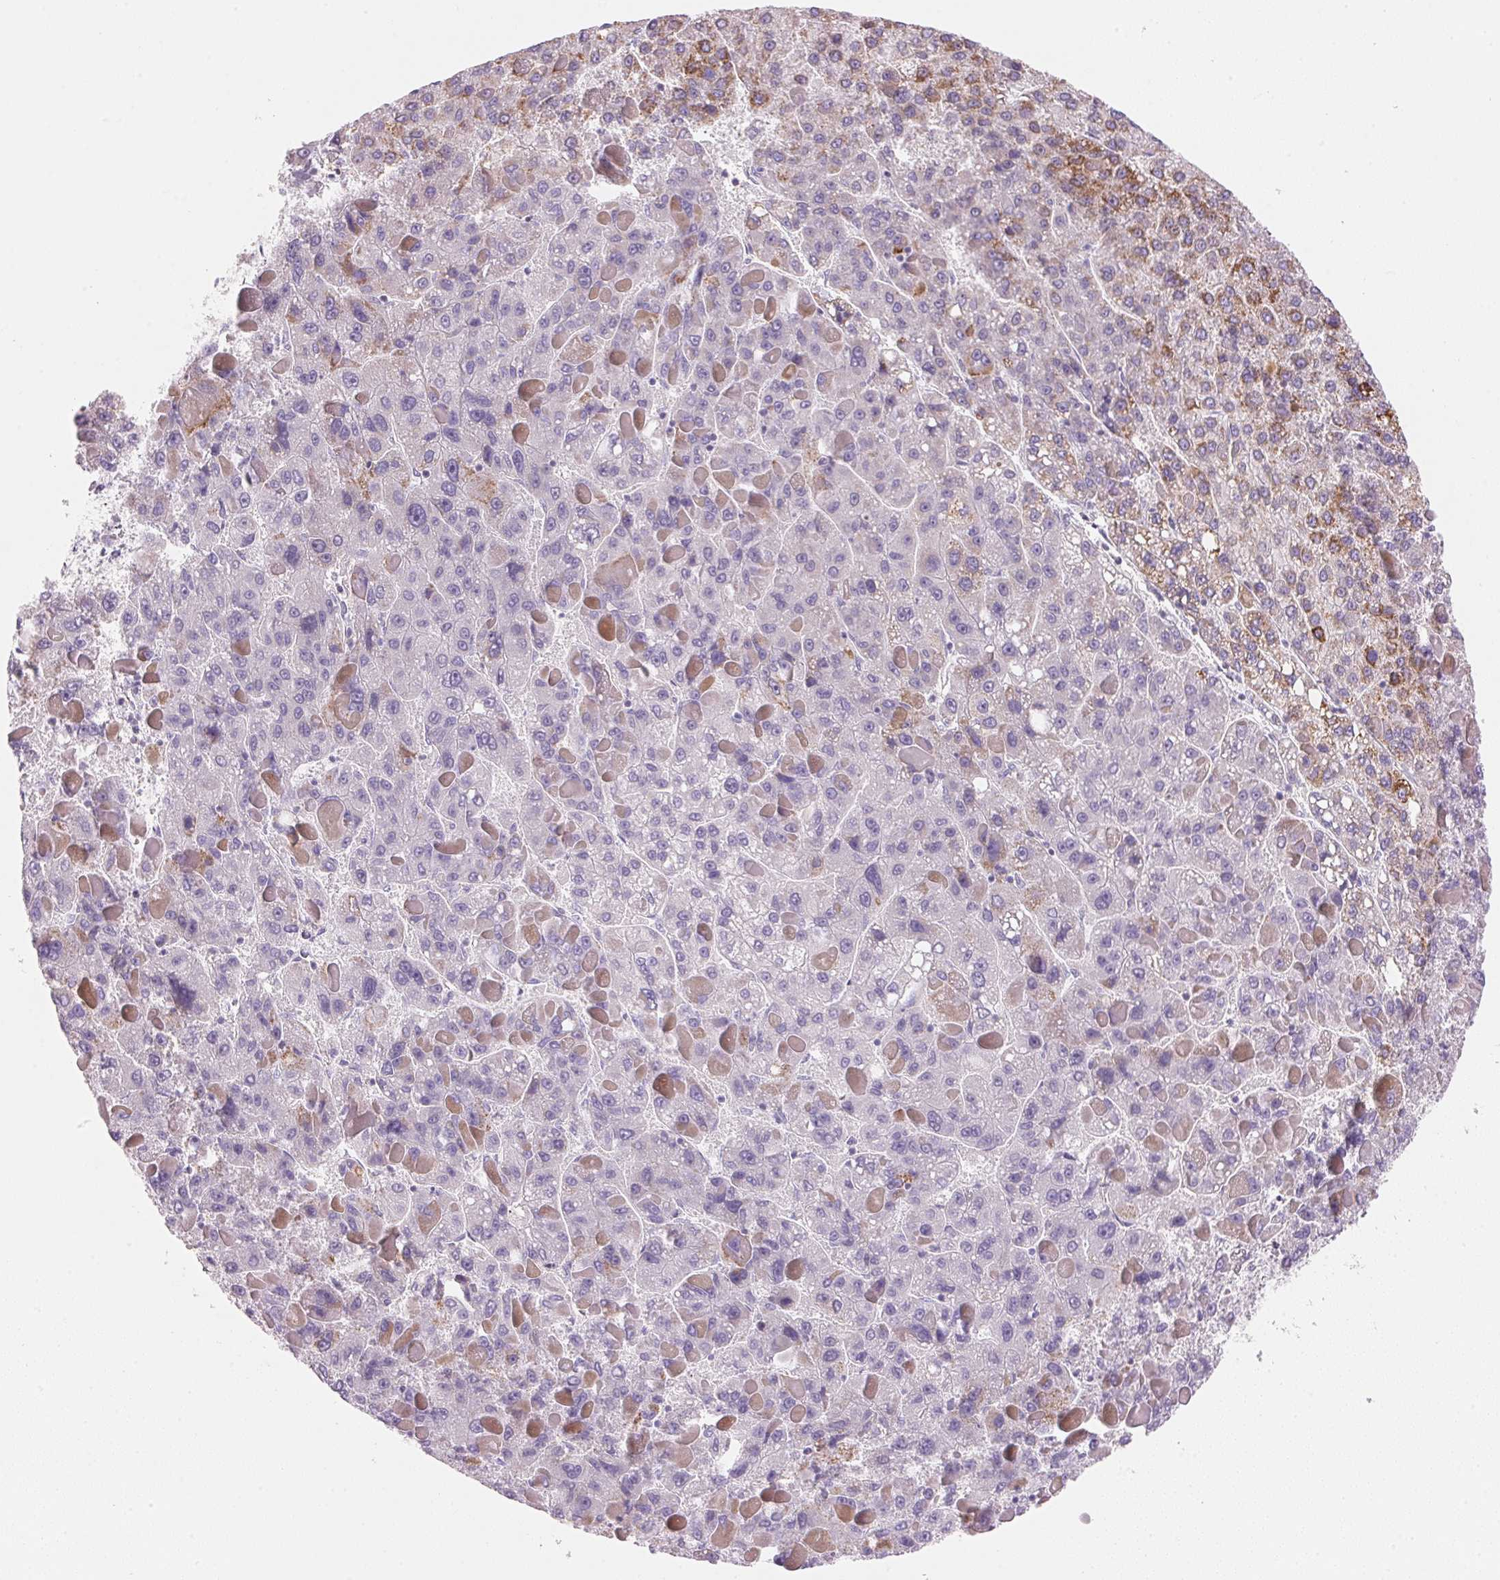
{"staining": {"intensity": "negative", "quantity": "none", "location": "none"}, "tissue": "liver cancer", "cell_type": "Tumor cells", "image_type": "cancer", "snomed": [{"axis": "morphology", "description": "Carcinoma, Hepatocellular, NOS"}, {"axis": "topography", "description": "Liver"}], "caption": "DAB immunohistochemical staining of liver cancer (hepatocellular carcinoma) exhibits no significant positivity in tumor cells.", "gene": "CYP11B1", "patient": {"sex": "female", "age": 82}}